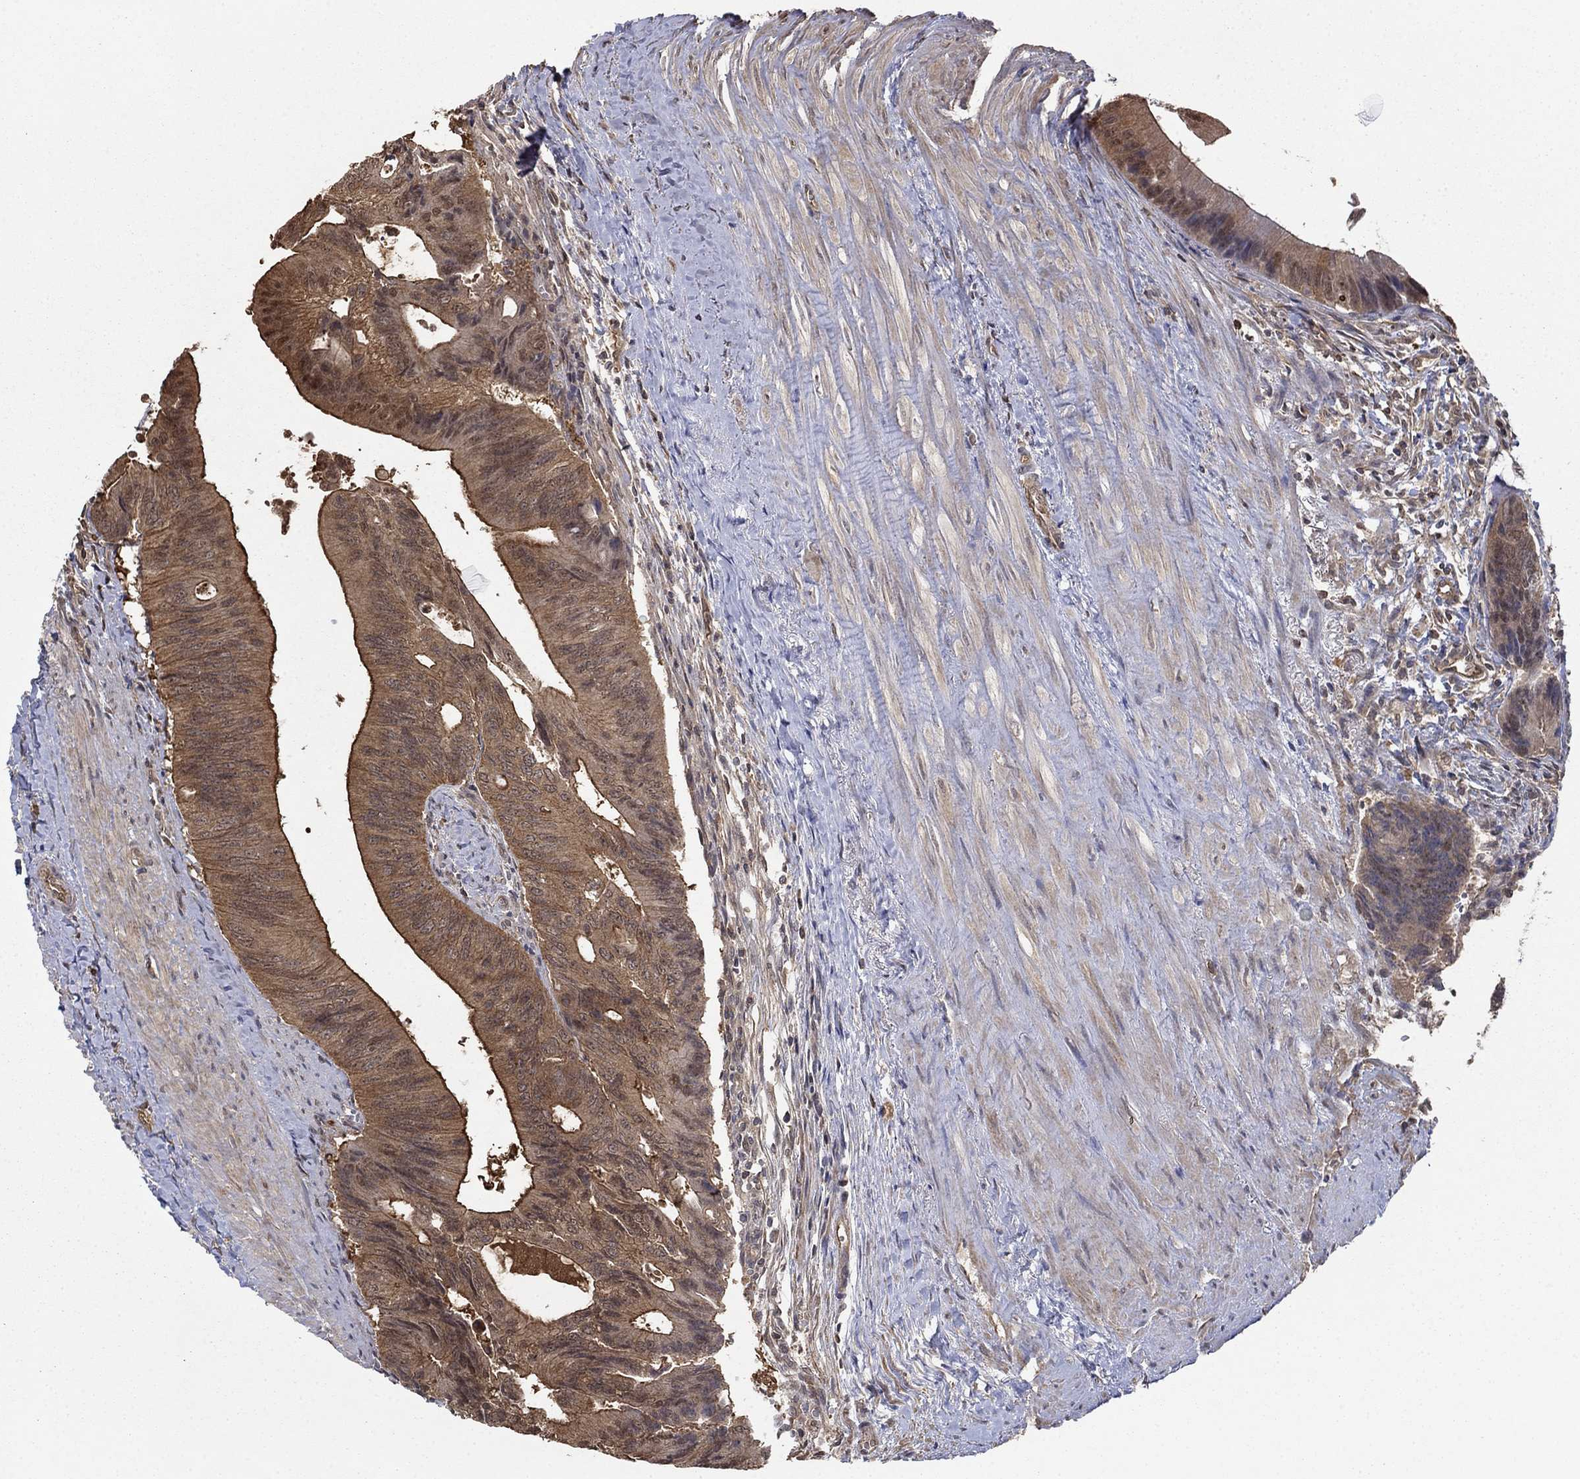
{"staining": {"intensity": "moderate", "quantity": ">75%", "location": "cytoplasmic/membranous"}, "tissue": "colorectal cancer", "cell_type": "Tumor cells", "image_type": "cancer", "snomed": [{"axis": "morphology", "description": "Normal tissue, NOS"}, {"axis": "morphology", "description": "Adenocarcinoma, NOS"}, {"axis": "topography", "description": "Colon"}], "caption": "An image of adenocarcinoma (colorectal) stained for a protein exhibits moderate cytoplasmic/membranous brown staining in tumor cells.", "gene": "RNF114", "patient": {"sex": "male", "age": 65}}